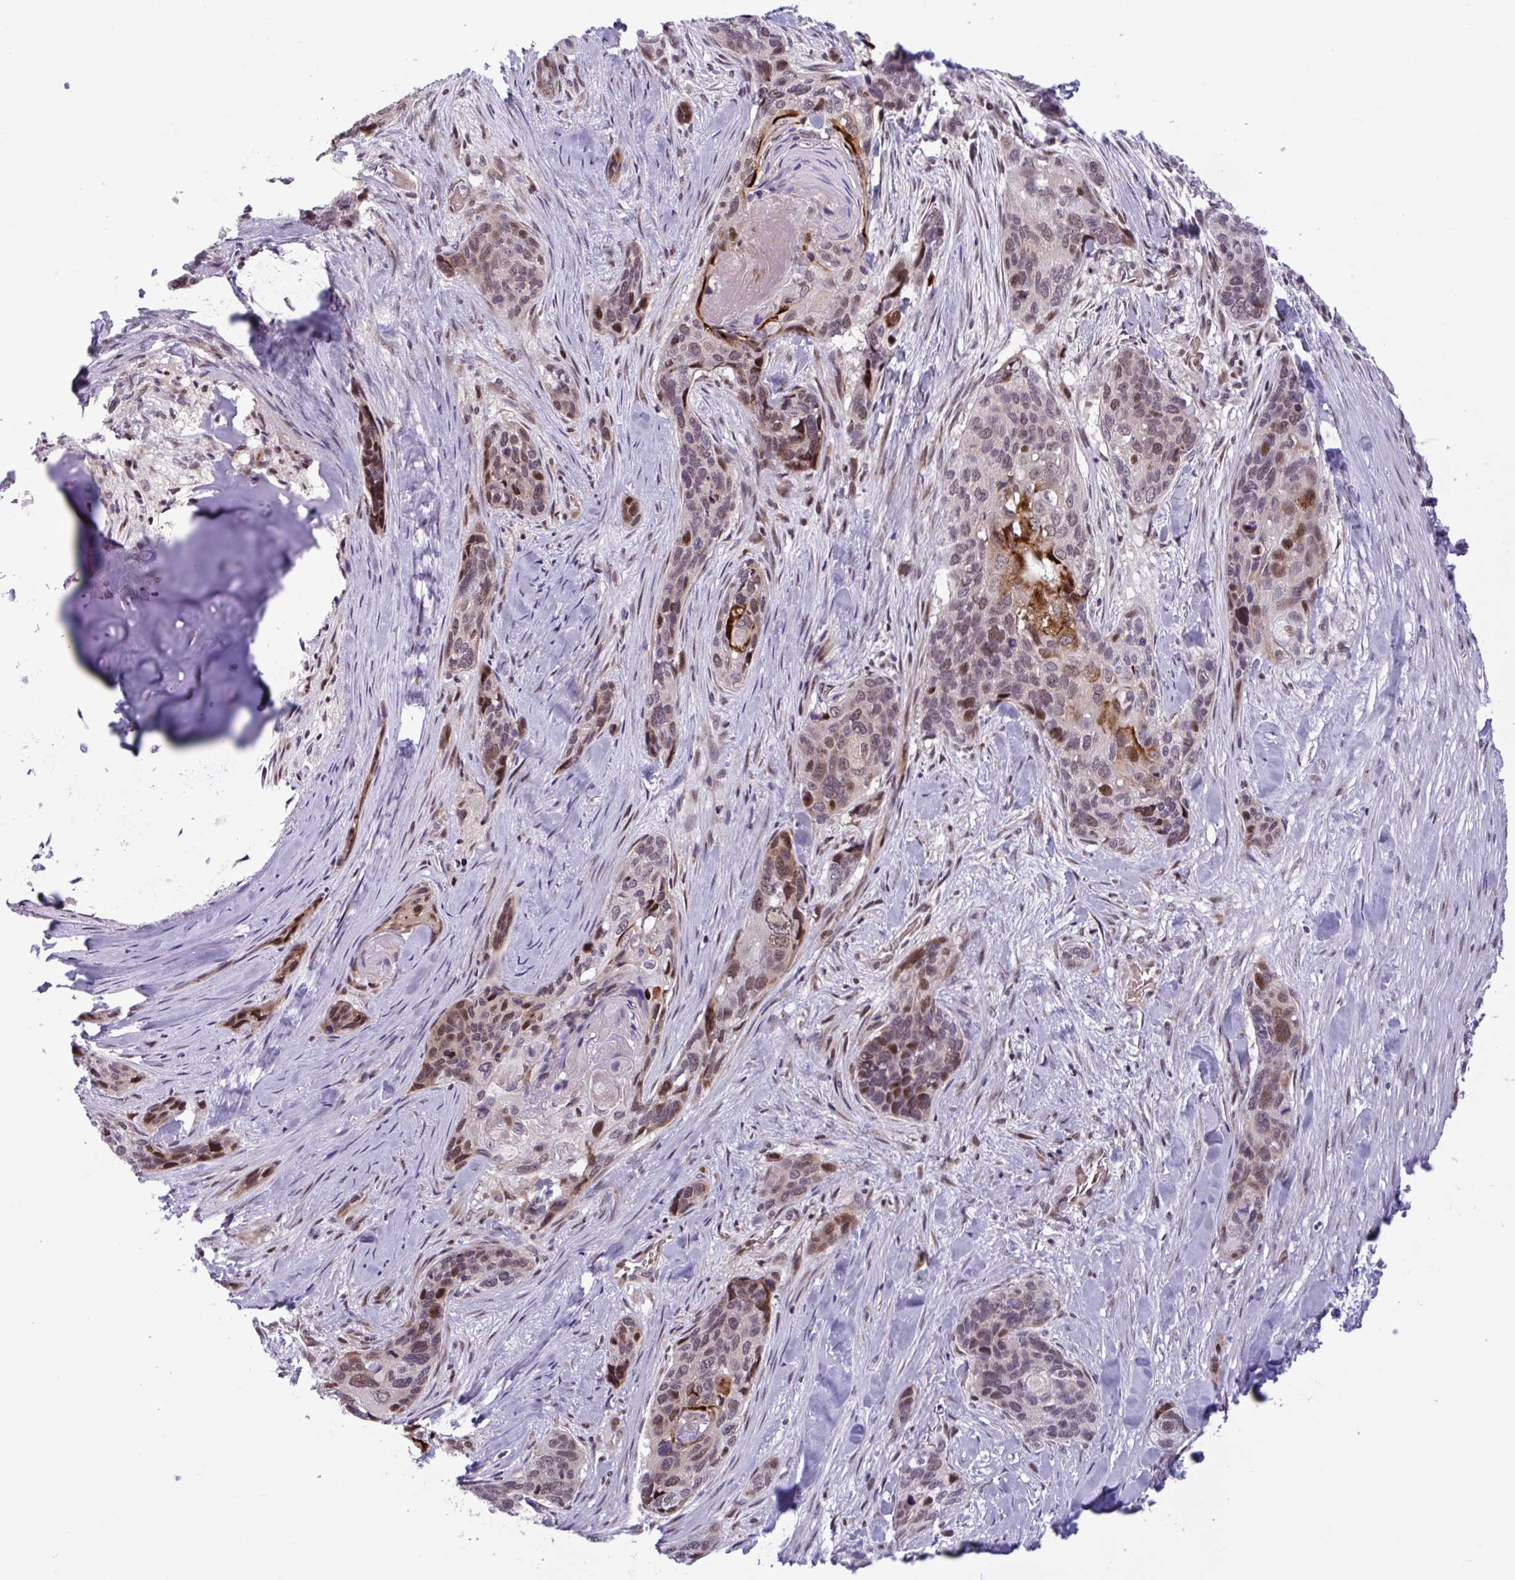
{"staining": {"intensity": "moderate", "quantity": ">75%", "location": "cytoplasmic/membranous,nuclear"}, "tissue": "lung cancer", "cell_type": "Tumor cells", "image_type": "cancer", "snomed": [{"axis": "morphology", "description": "Squamous cell carcinoma, NOS"}, {"axis": "morphology", "description": "Squamous cell carcinoma, metastatic, NOS"}, {"axis": "topography", "description": "Lymph node"}, {"axis": "topography", "description": "Lung"}], "caption": "Protein staining by immunohistochemistry displays moderate cytoplasmic/membranous and nuclear staining in about >75% of tumor cells in lung metastatic squamous cell carcinoma.", "gene": "RBL1", "patient": {"sex": "male", "age": 41}}